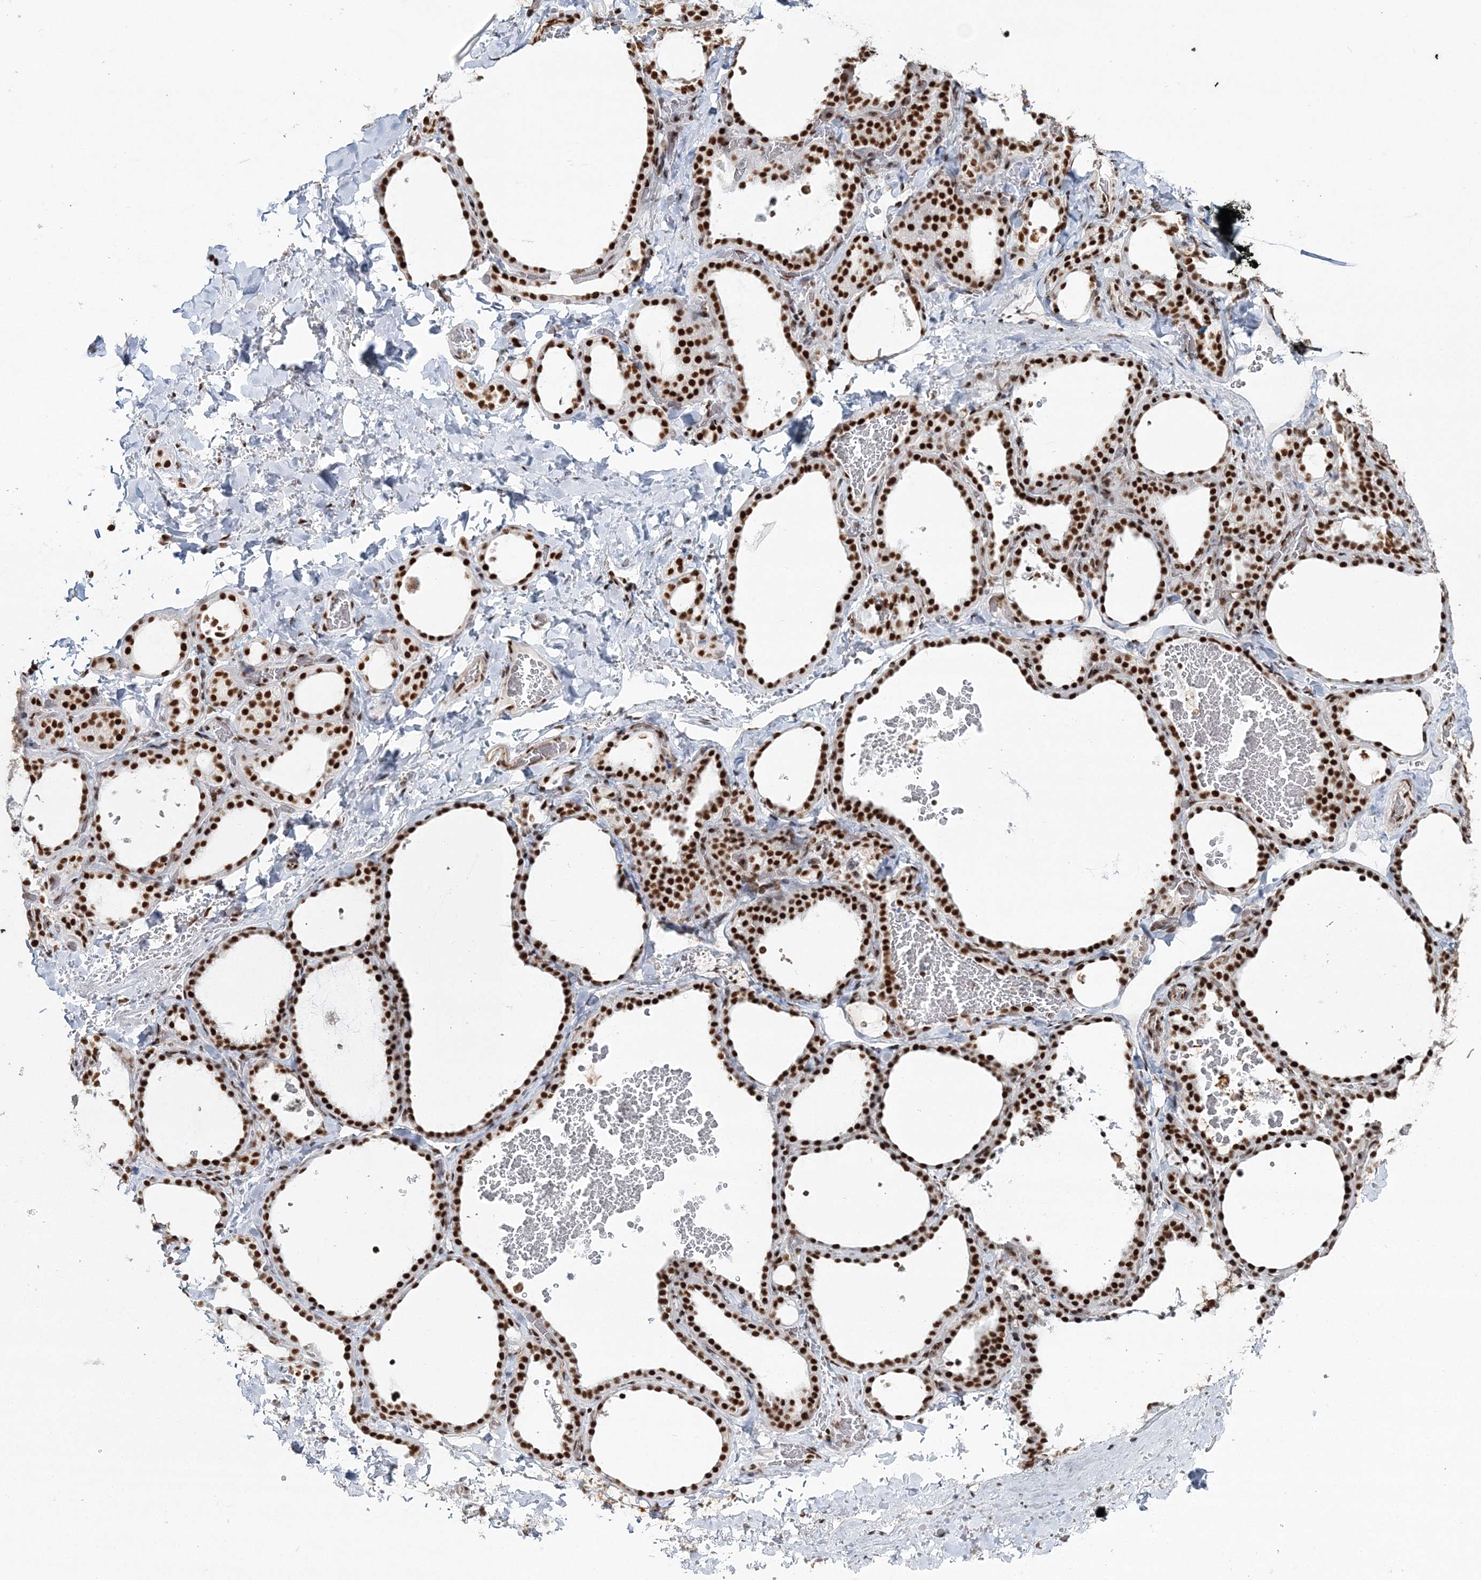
{"staining": {"intensity": "strong", "quantity": ">75%", "location": "nuclear"}, "tissue": "thyroid gland", "cell_type": "Glandular cells", "image_type": "normal", "snomed": [{"axis": "morphology", "description": "Normal tissue, NOS"}, {"axis": "topography", "description": "Thyroid gland"}], "caption": "Benign thyroid gland shows strong nuclear positivity in about >75% of glandular cells (DAB IHC, brown staining for protein, blue staining for nuclei)..", "gene": "ENSG00000290315", "patient": {"sex": "female", "age": 22}}